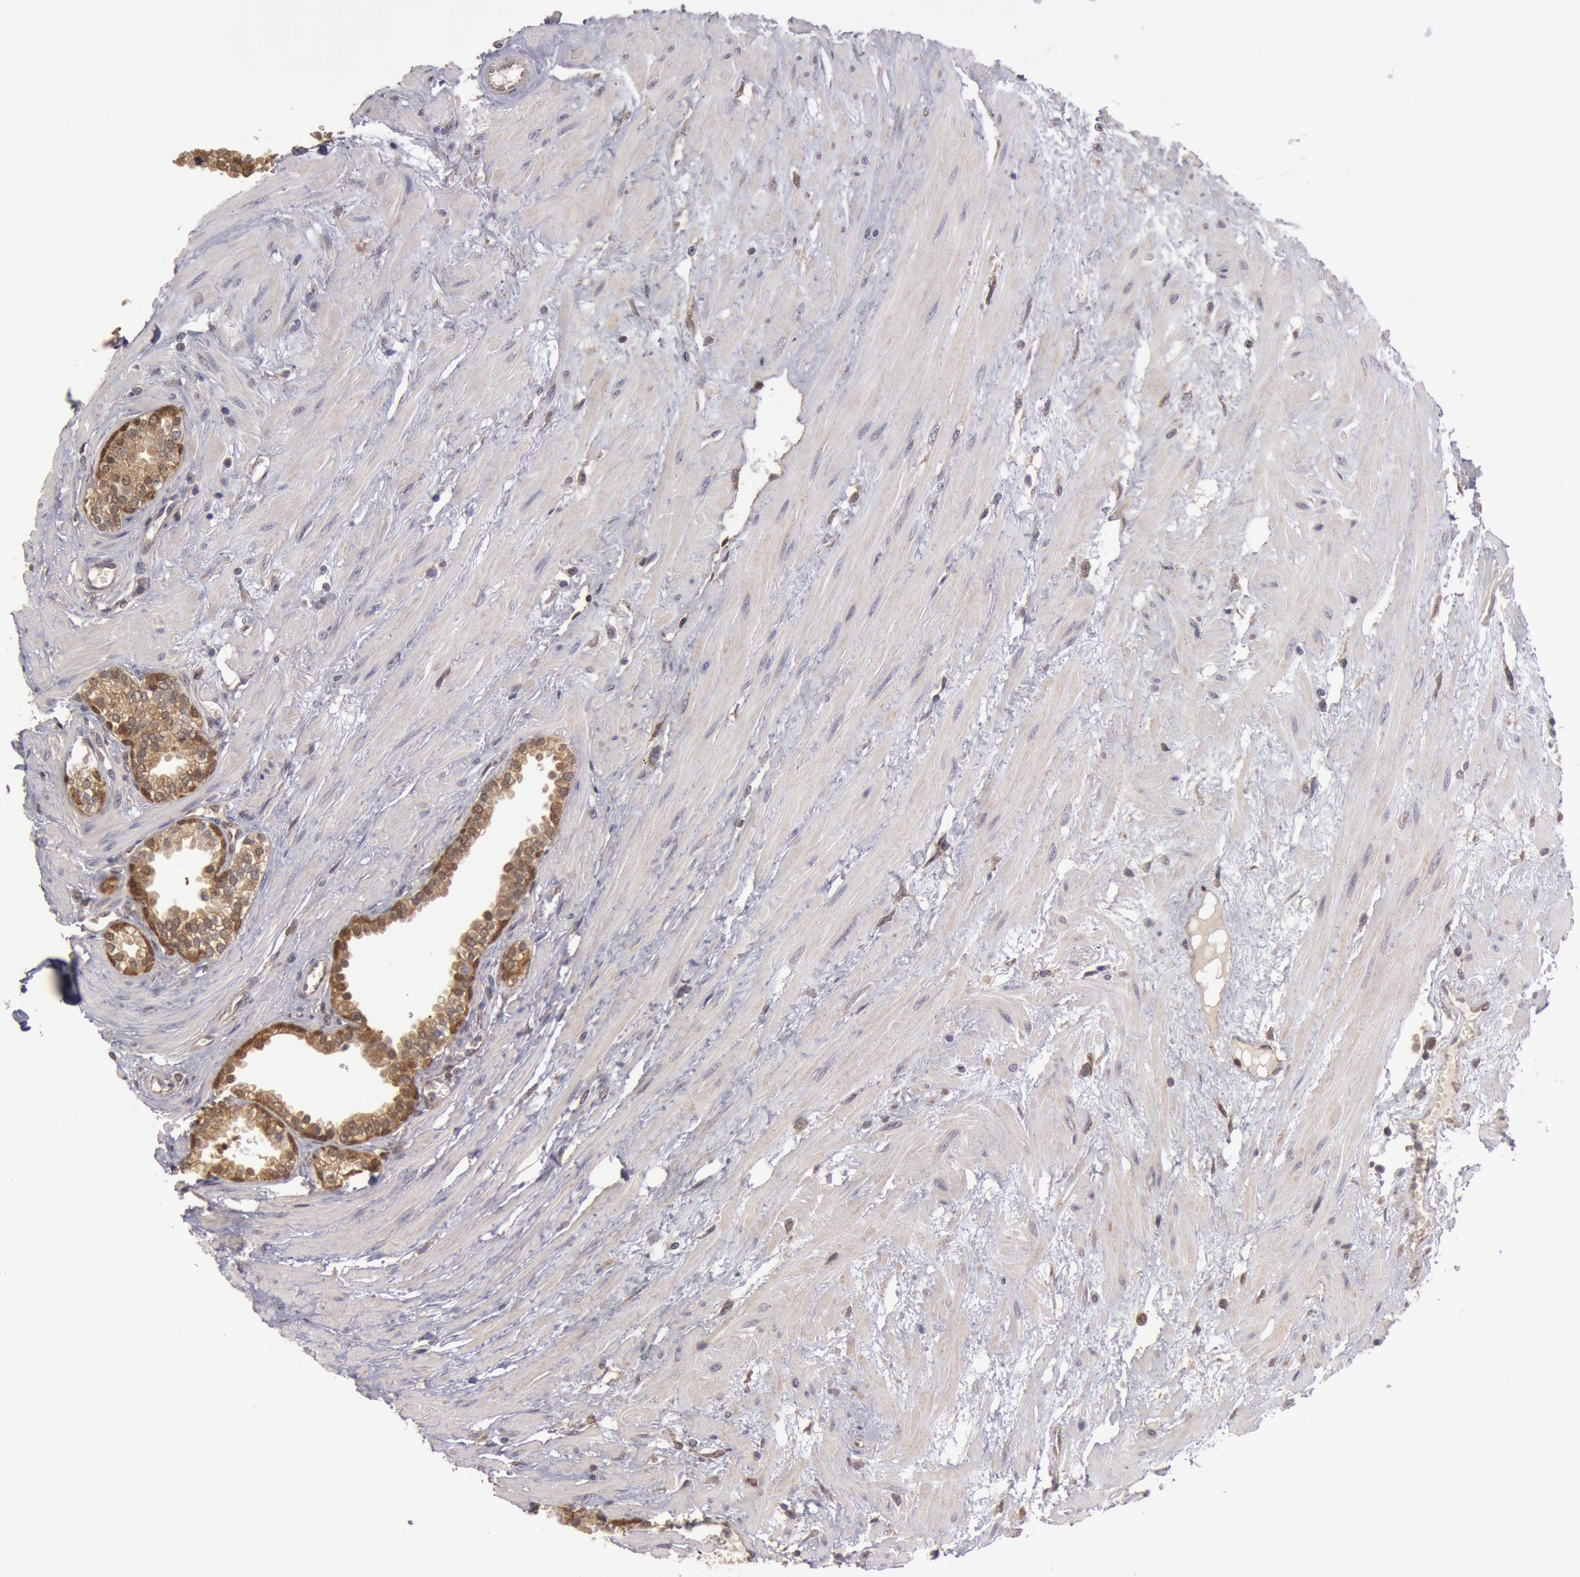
{"staining": {"intensity": "moderate", "quantity": ">75%", "location": "cytoplasmic/membranous"}, "tissue": "prostate", "cell_type": "Glandular cells", "image_type": "normal", "snomed": [{"axis": "morphology", "description": "Normal tissue, NOS"}, {"axis": "topography", "description": "Prostate"}], "caption": "DAB immunohistochemical staining of normal prostate demonstrates moderate cytoplasmic/membranous protein staining in about >75% of glandular cells. Nuclei are stained in blue.", "gene": "MPST", "patient": {"sex": "male", "age": 64}}